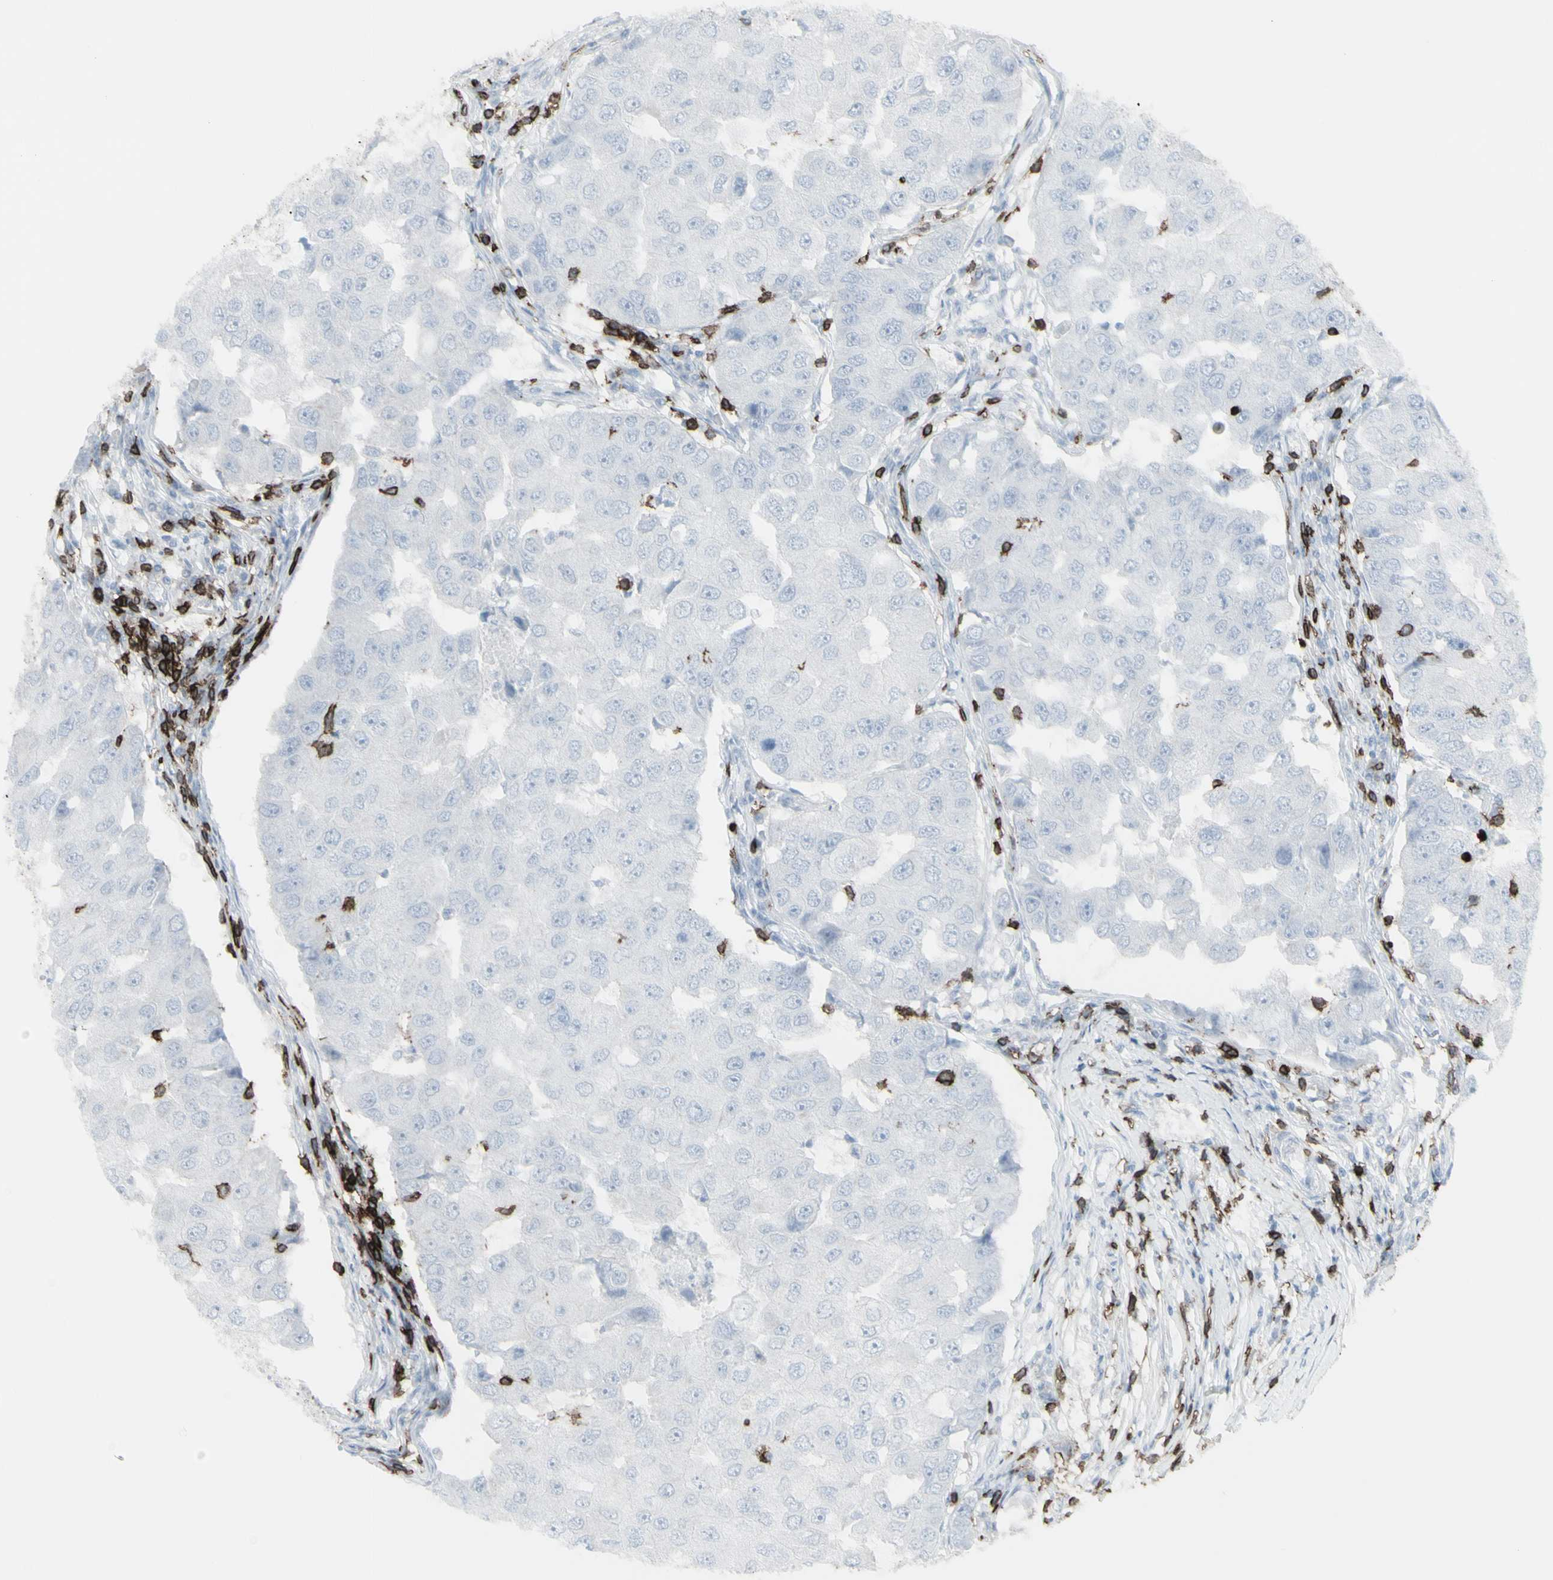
{"staining": {"intensity": "negative", "quantity": "none", "location": "none"}, "tissue": "breast cancer", "cell_type": "Tumor cells", "image_type": "cancer", "snomed": [{"axis": "morphology", "description": "Duct carcinoma"}, {"axis": "topography", "description": "Breast"}], "caption": "This is a photomicrograph of IHC staining of breast cancer (invasive ductal carcinoma), which shows no positivity in tumor cells.", "gene": "CD247", "patient": {"sex": "female", "age": 27}}